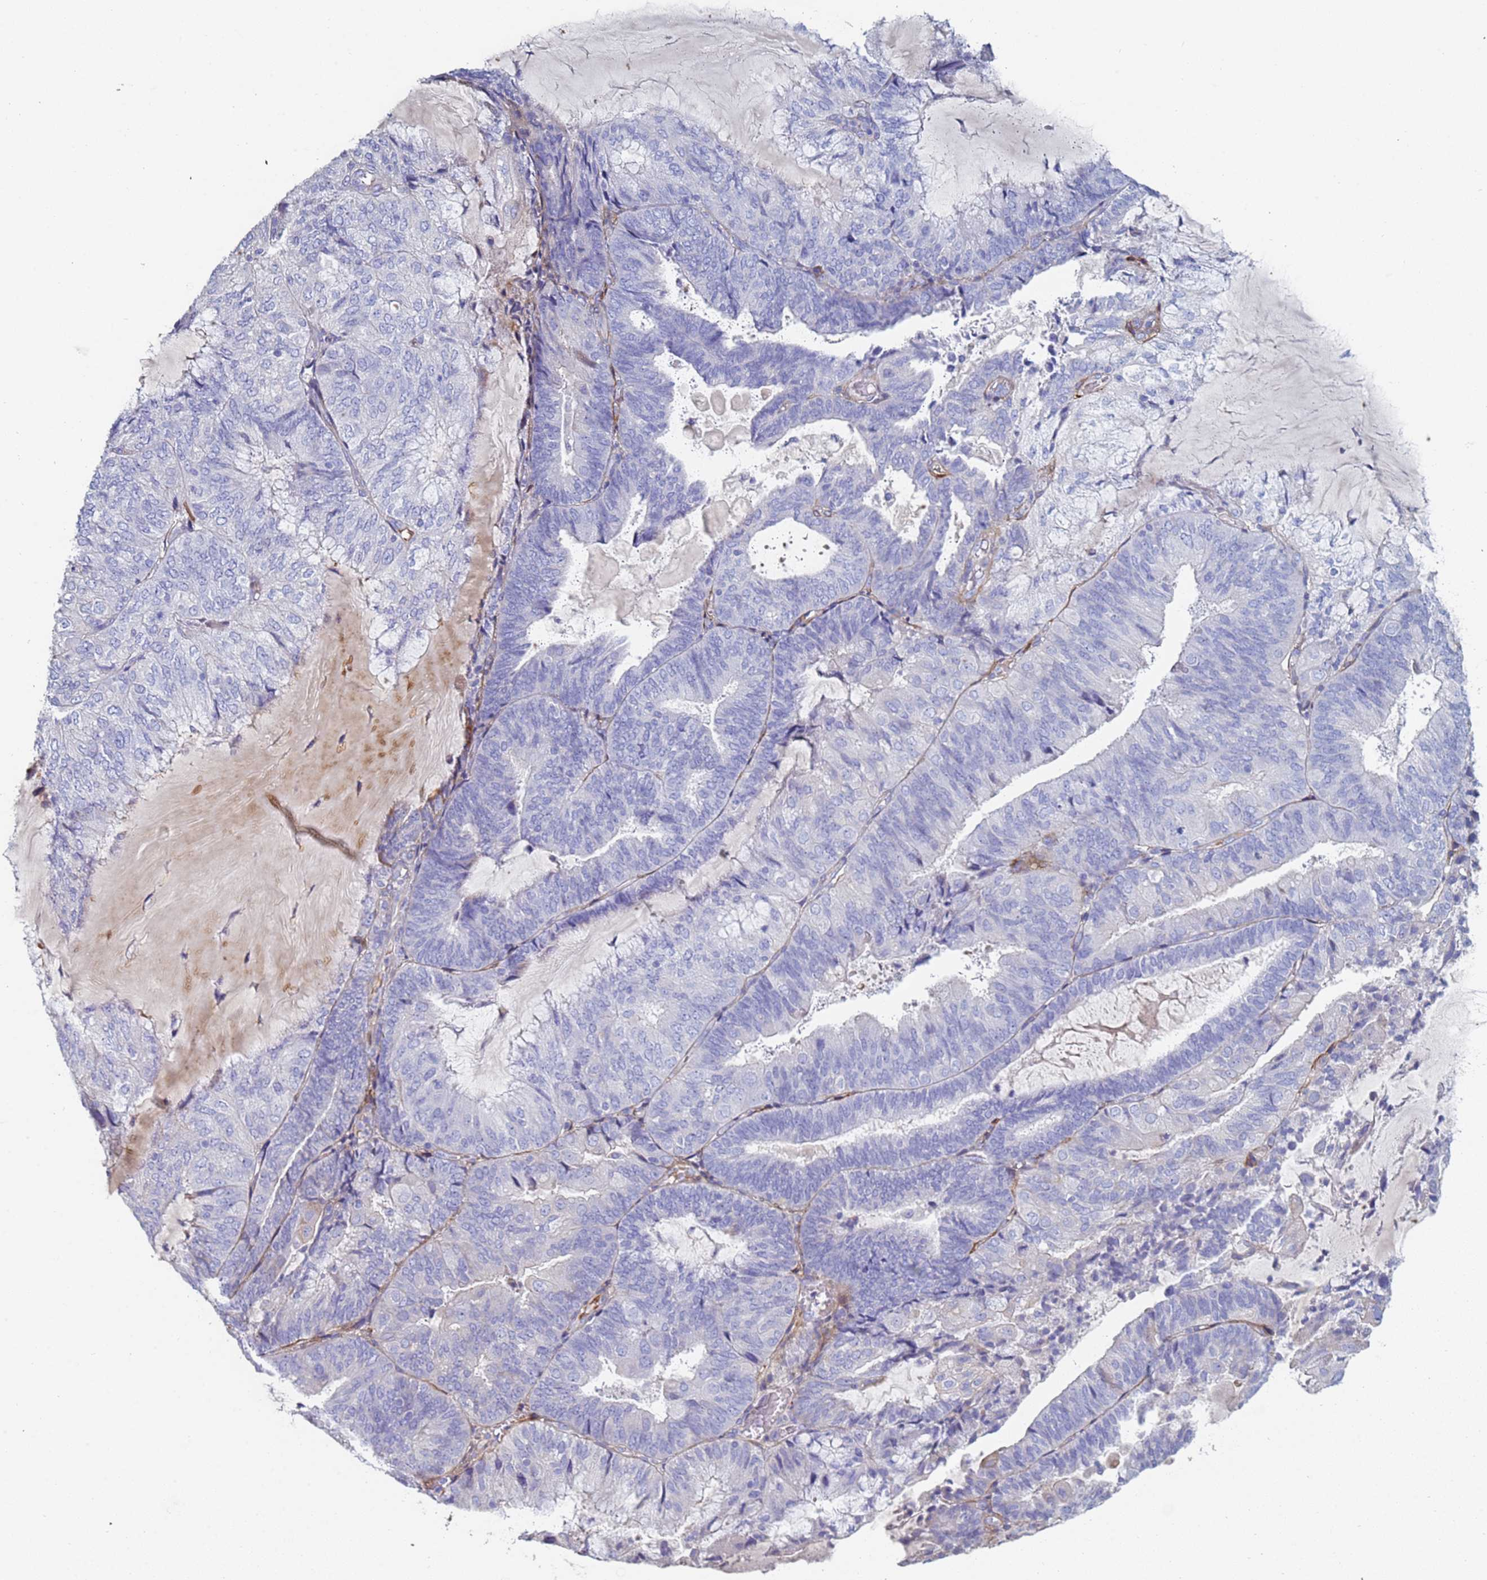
{"staining": {"intensity": "negative", "quantity": "none", "location": "none"}, "tissue": "endometrial cancer", "cell_type": "Tumor cells", "image_type": "cancer", "snomed": [{"axis": "morphology", "description": "Adenocarcinoma, NOS"}, {"axis": "topography", "description": "Endometrium"}], "caption": "A high-resolution micrograph shows IHC staining of adenocarcinoma (endometrial), which displays no significant staining in tumor cells. (DAB IHC, high magnification).", "gene": "ABCA8", "patient": {"sex": "female", "age": 81}}